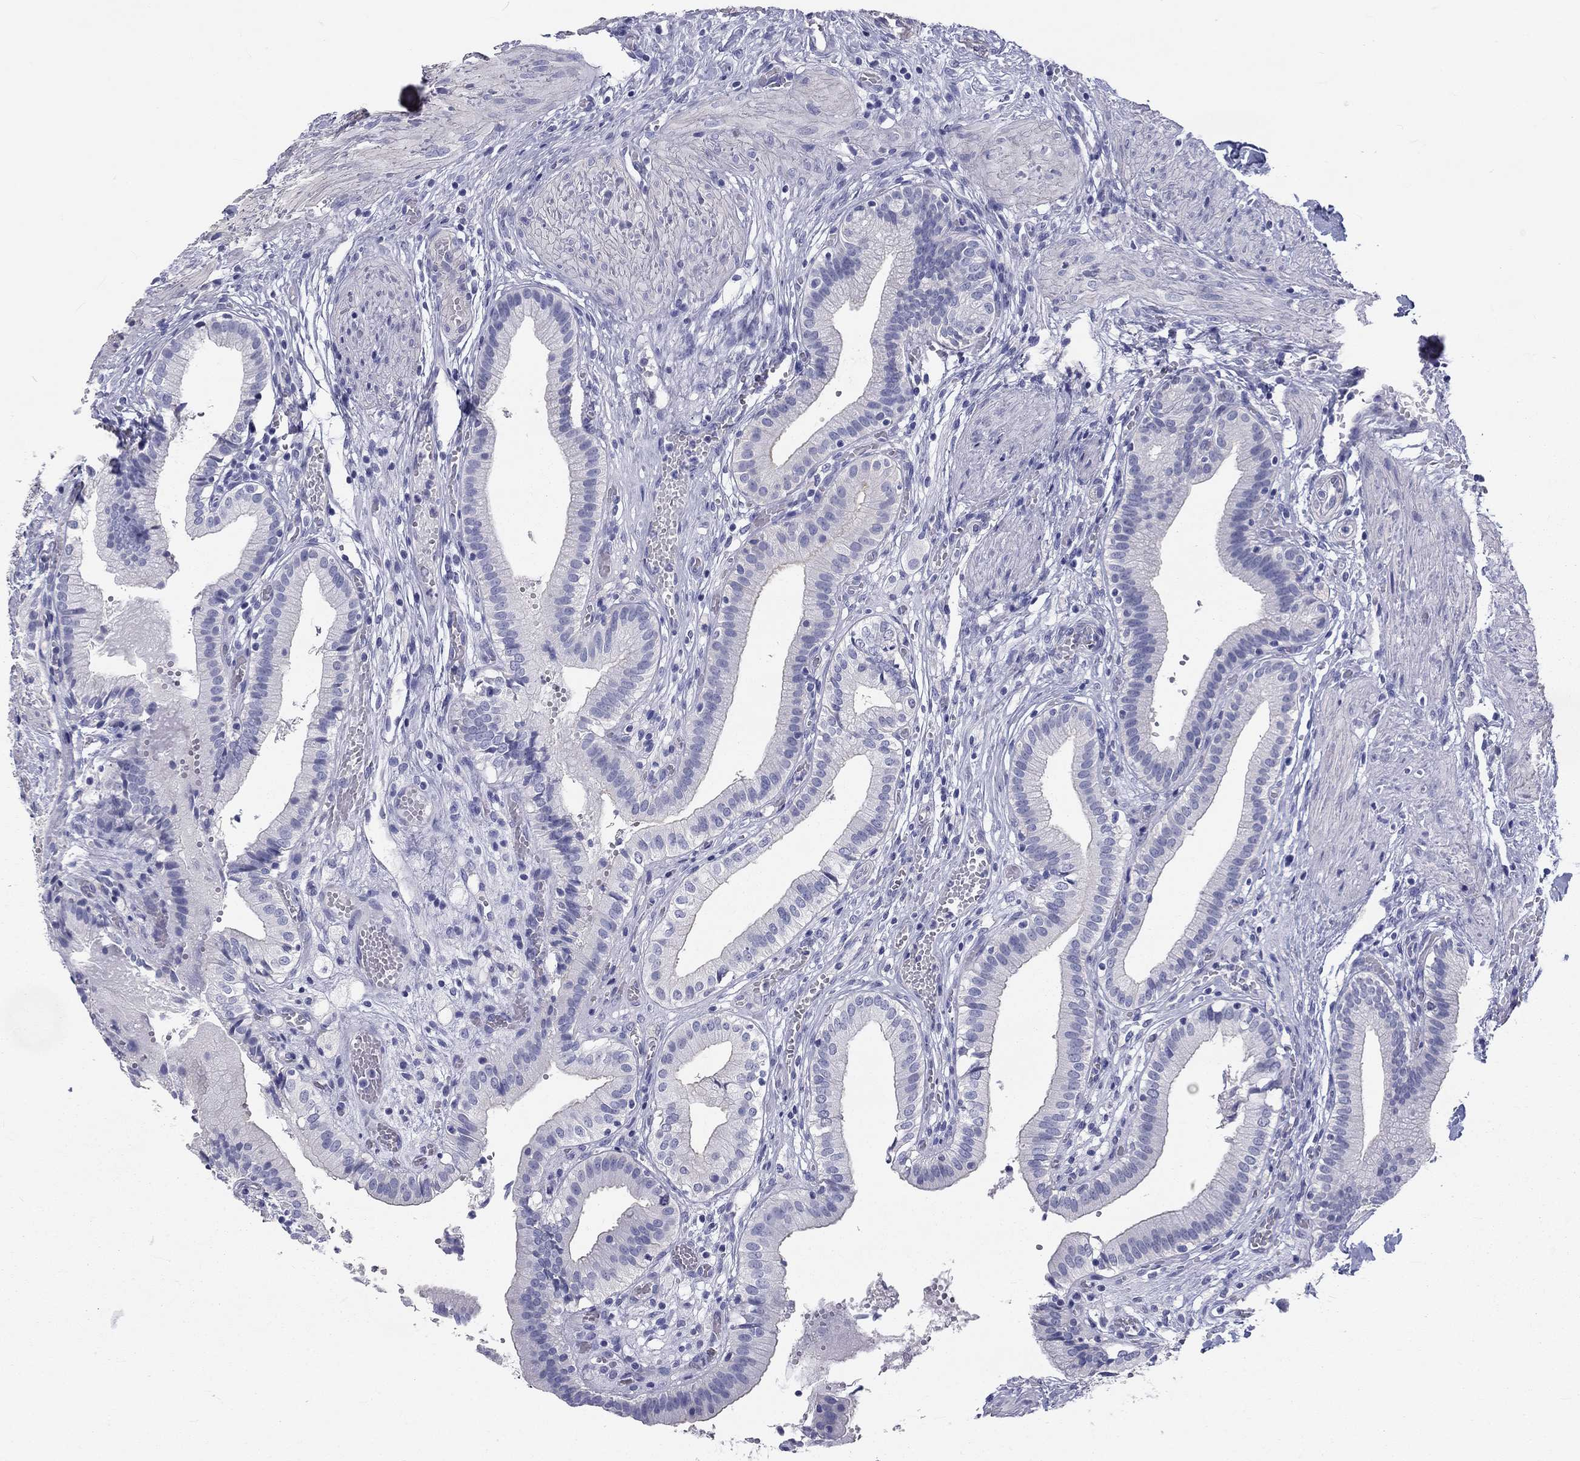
{"staining": {"intensity": "negative", "quantity": "none", "location": "none"}, "tissue": "gallbladder", "cell_type": "Glandular cells", "image_type": "normal", "snomed": [{"axis": "morphology", "description": "Normal tissue, NOS"}, {"axis": "topography", "description": "Gallbladder"}], "caption": "IHC photomicrograph of unremarkable gallbladder: gallbladder stained with DAB (3,3'-diaminobenzidine) shows no significant protein positivity in glandular cells.", "gene": "DNALI1", "patient": {"sex": "female", "age": 24}}